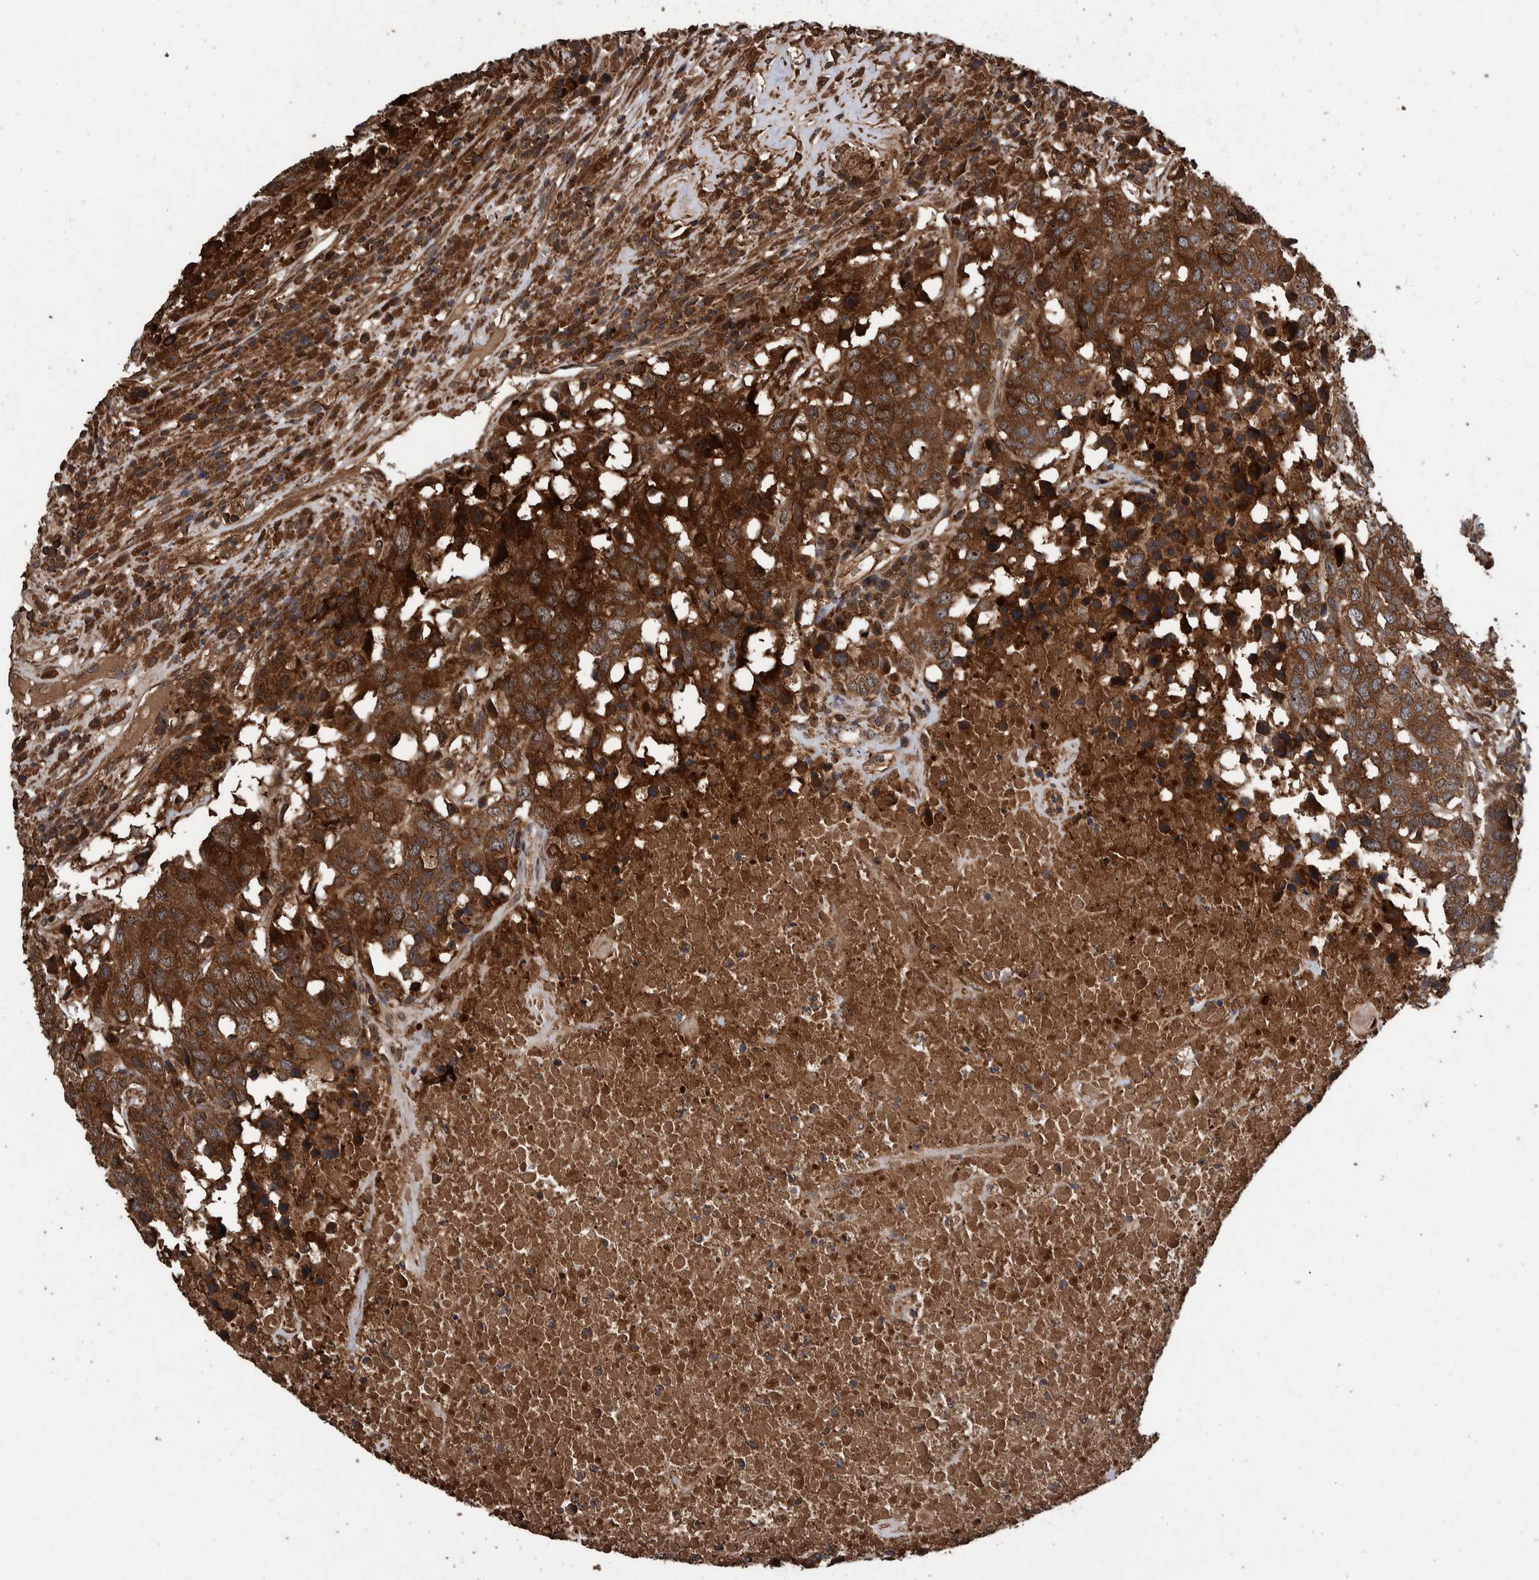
{"staining": {"intensity": "strong", "quantity": ">75%", "location": "cytoplasmic/membranous"}, "tissue": "head and neck cancer", "cell_type": "Tumor cells", "image_type": "cancer", "snomed": [{"axis": "morphology", "description": "Squamous cell carcinoma, NOS"}, {"axis": "topography", "description": "Head-Neck"}], "caption": "Tumor cells exhibit high levels of strong cytoplasmic/membranous expression in approximately >75% of cells in human head and neck cancer.", "gene": "TRIM16", "patient": {"sex": "male", "age": 66}}